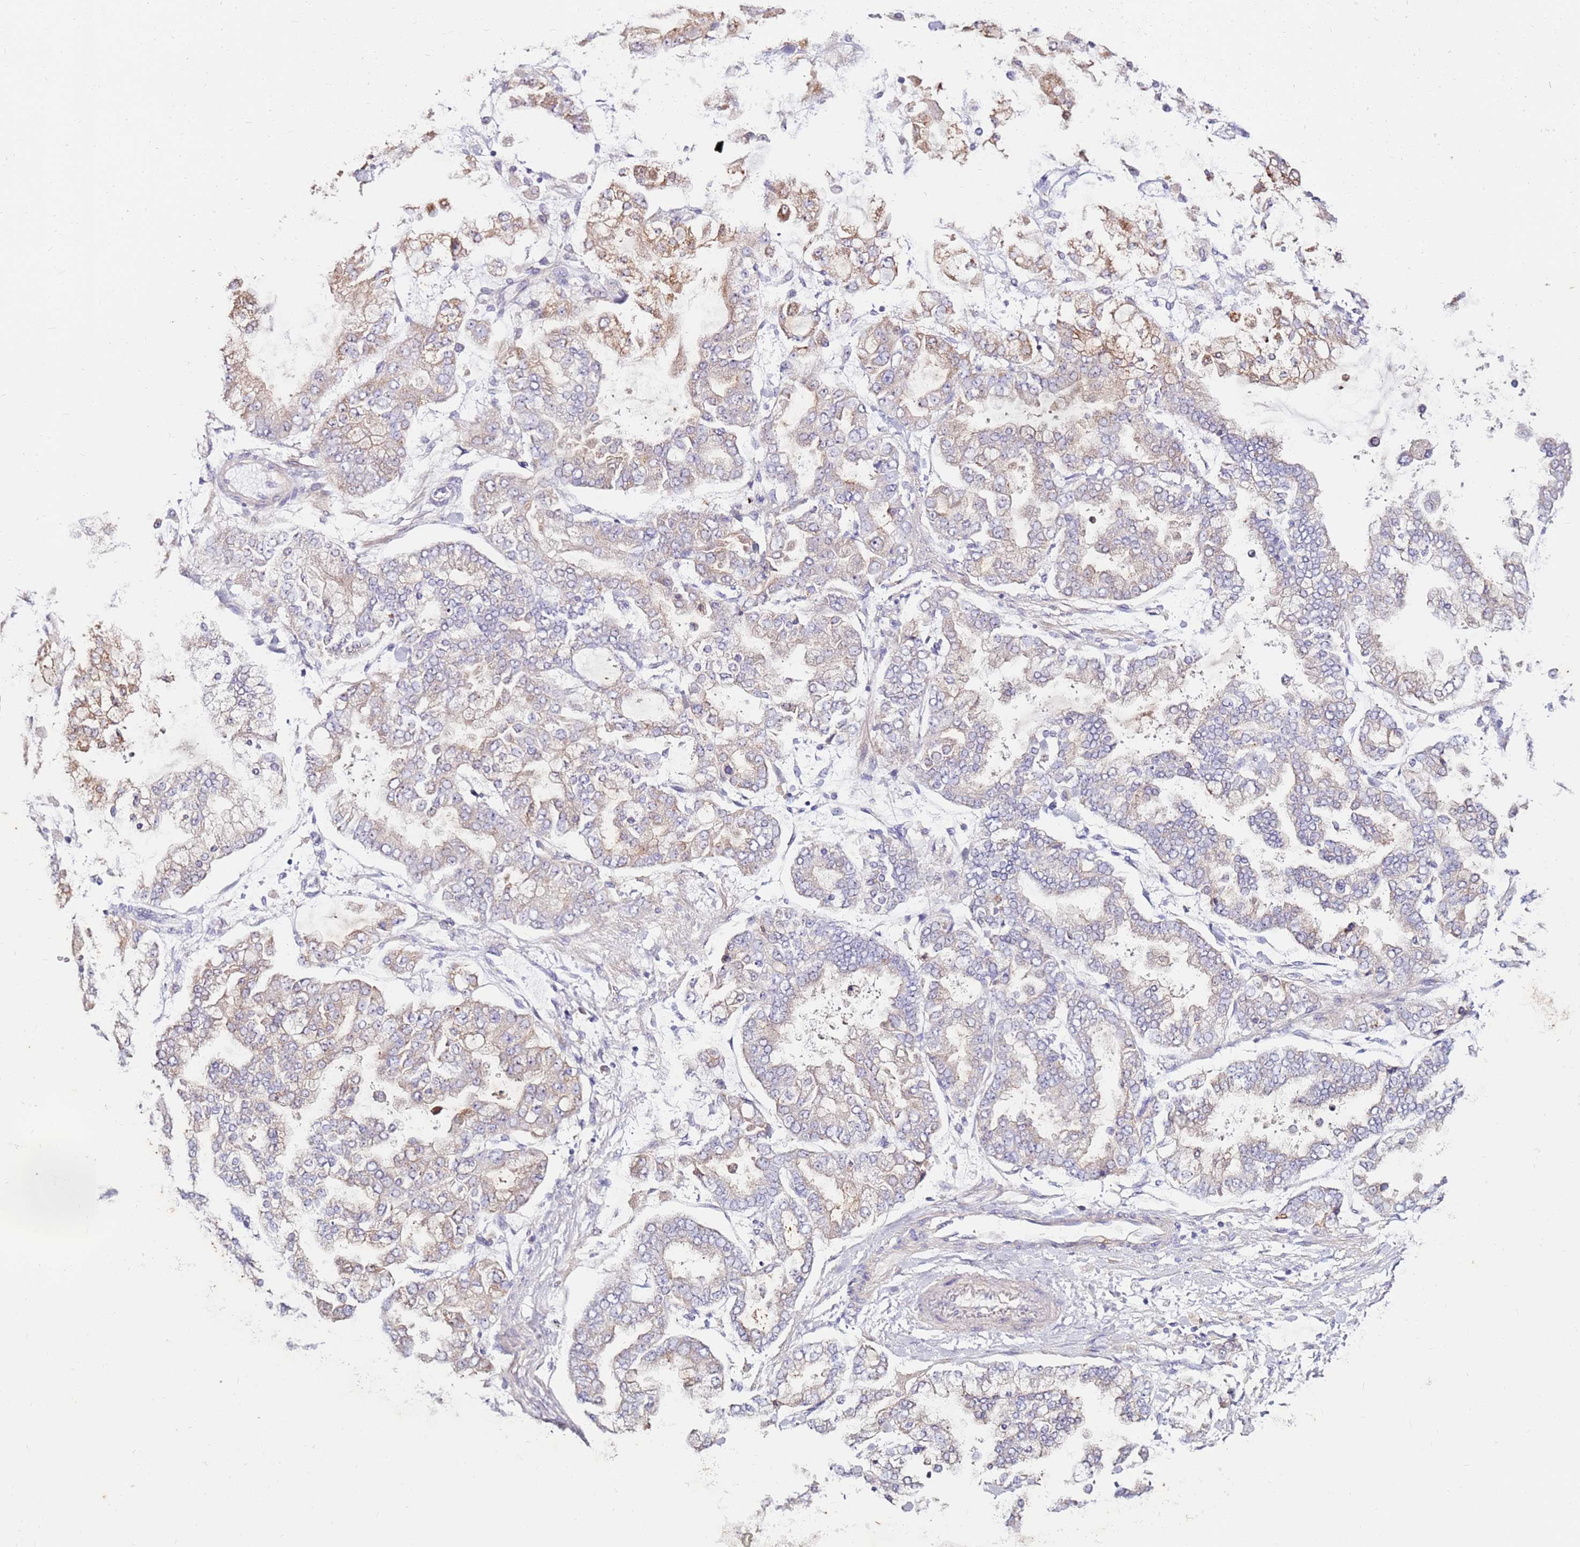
{"staining": {"intensity": "moderate", "quantity": "<25%", "location": "cytoplasmic/membranous"}, "tissue": "stomach cancer", "cell_type": "Tumor cells", "image_type": "cancer", "snomed": [{"axis": "morphology", "description": "Normal tissue, NOS"}, {"axis": "morphology", "description": "Adenocarcinoma, NOS"}, {"axis": "topography", "description": "Stomach, upper"}, {"axis": "topography", "description": "Stomach"}], "caption": "Immunohistochemistry (IHC) micrograph of human stomach adenocarcinoma stained for a protein (brown), which demonstrates low levels of moderate cytoplasmic/membranous expression in approximately <25% of tumor cells.", "gene": "SLC44A4", "patient": {"sex": "male", "age": 76}}